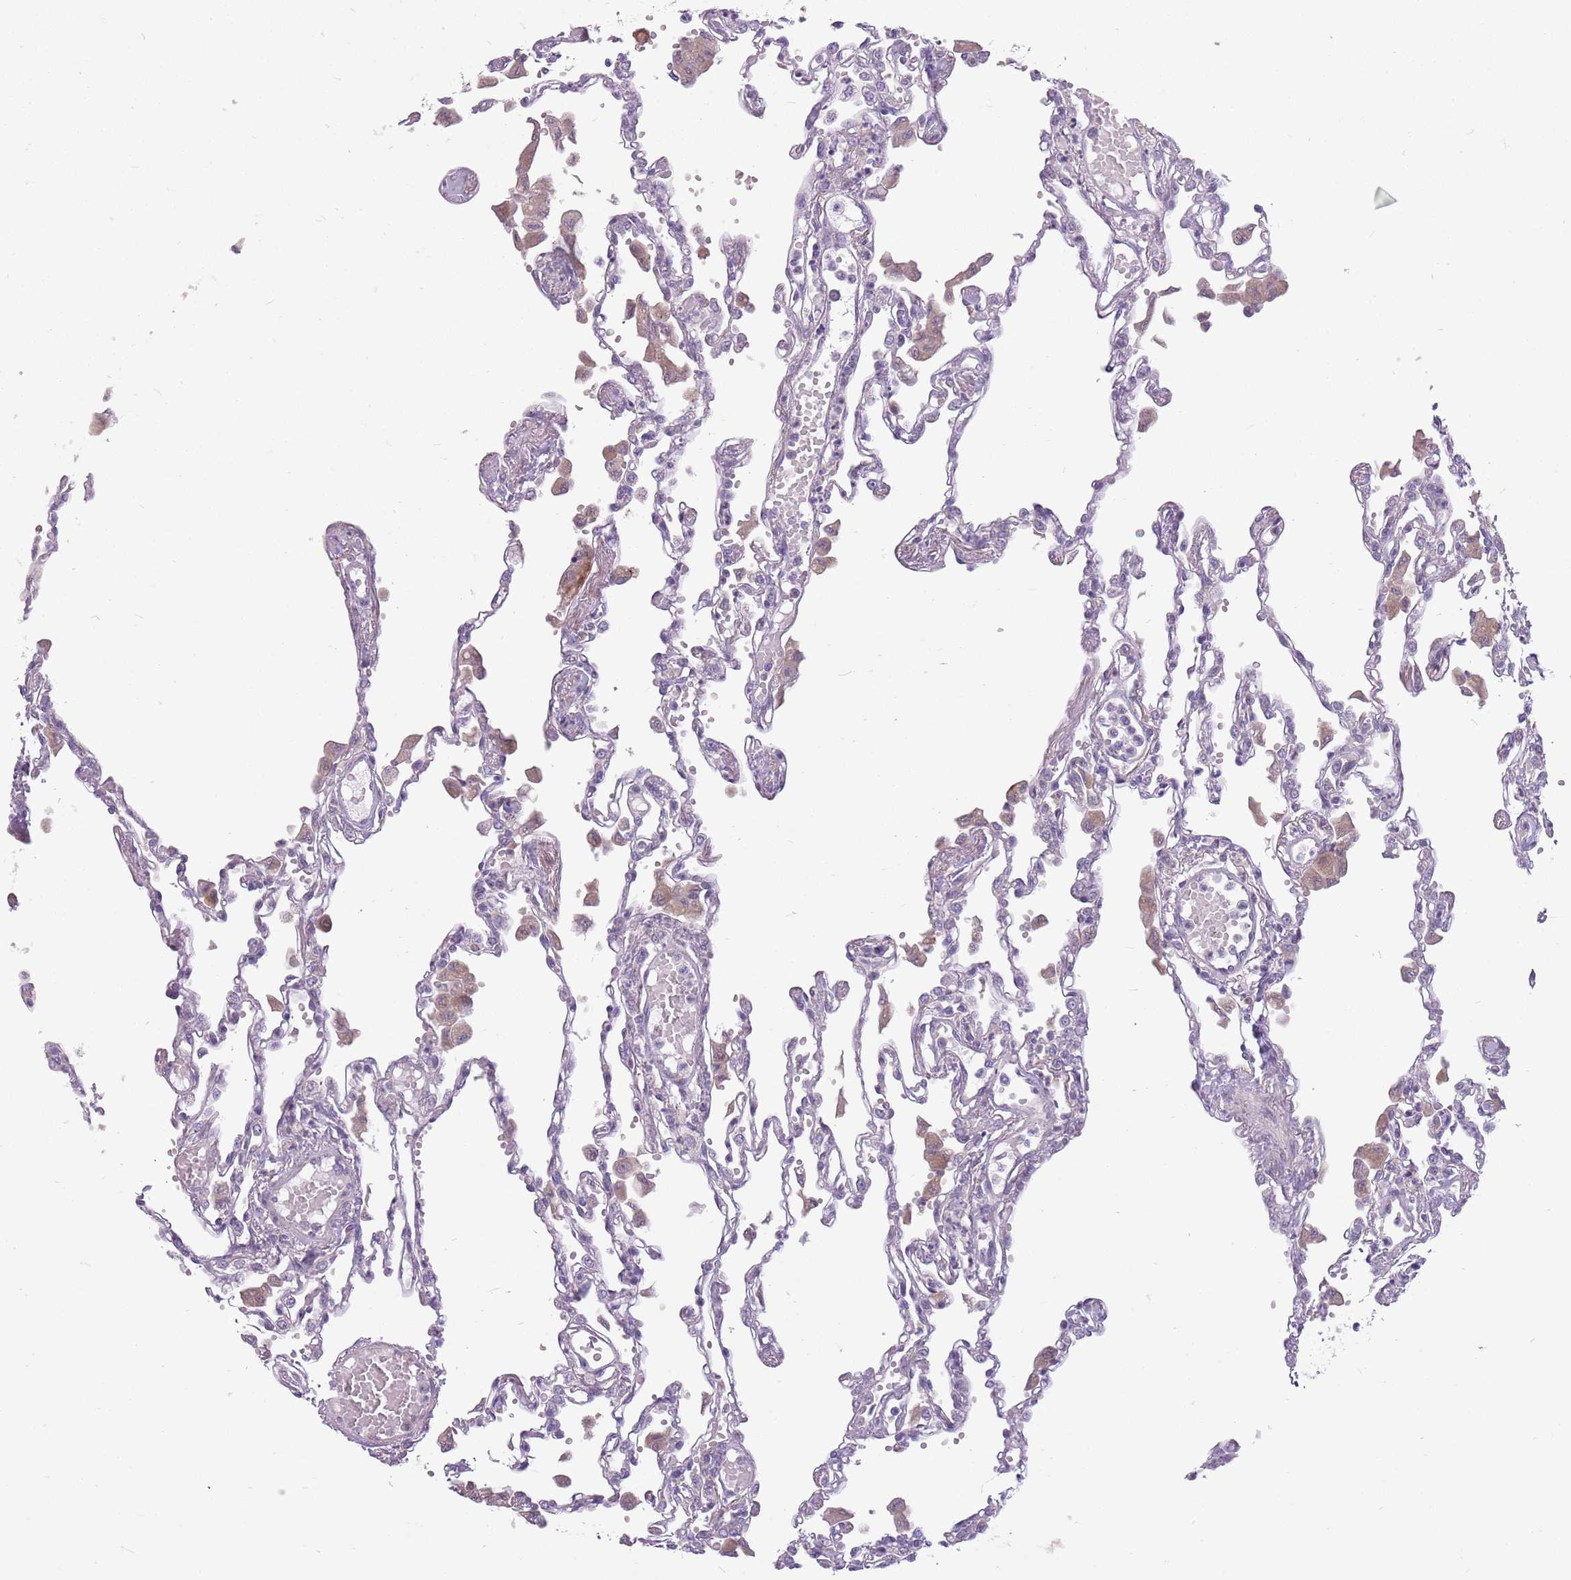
{"staining": {"intensity": "weak", "quantity": "<25%", "location": "cytoplasmic/membranous"}, "tissue": "lung", "cell_type": "Alveolar cells", "image_type": "normal", "snomed": [{"axis": "morphology", "description": "Normal tissue, NOS"}, {"axis": "topography", "description": "Bronchus"}, {"axis": "topography", "description": "Lung"}], "caption": "This is a photomicrograph of immunohistochemistry staining of normal lung, which shows no positivity in alveolar cells.", "gene": "PPP1R27", "patient": {"sex": "female", "age": 49}}